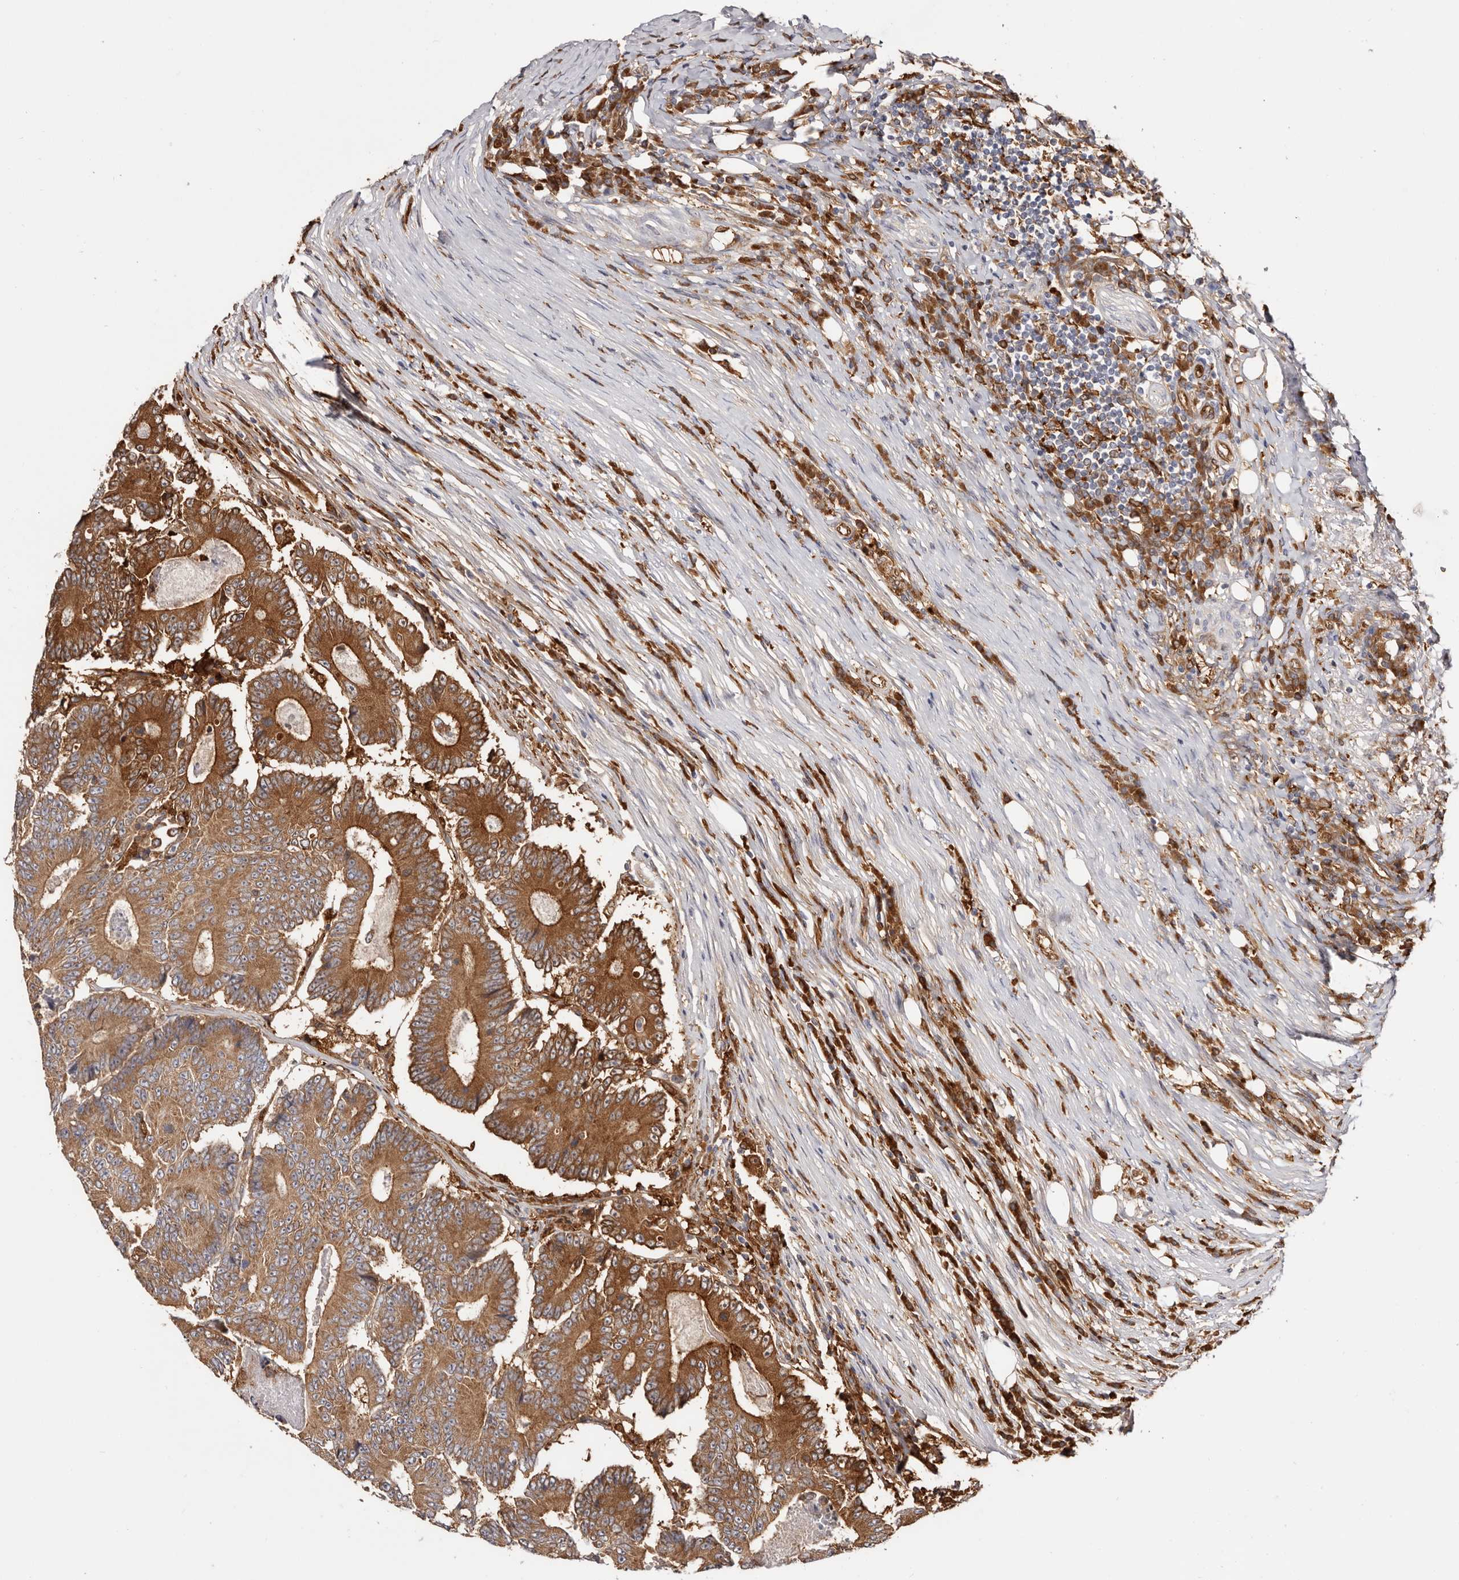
{"staining": {"intensity": "strong", "quantity": ">75%", "location": "cytoplasmic/membranous"}, "tissue": "colorectal cancer", "cell_type": "Tumor cells", "image_type": "cancer", "snomed": [{"axis": "morphology", "description": "Adenocarcinoma, NOS"}, {"axis": "topography", "description": "Colon"}], "caption": "Protein expression analysis of human adenocarcinoma (colorectal) reveals strong cytoplasmic/membranous positivity in about >75% of tumor cells. The staining is performed using DAB brown chromogen to label protein expression. The nuclei are counter-stained blue using hematoxylin.", "gene": "LAP3", "patient": {"sex": "male", "age": 83}}